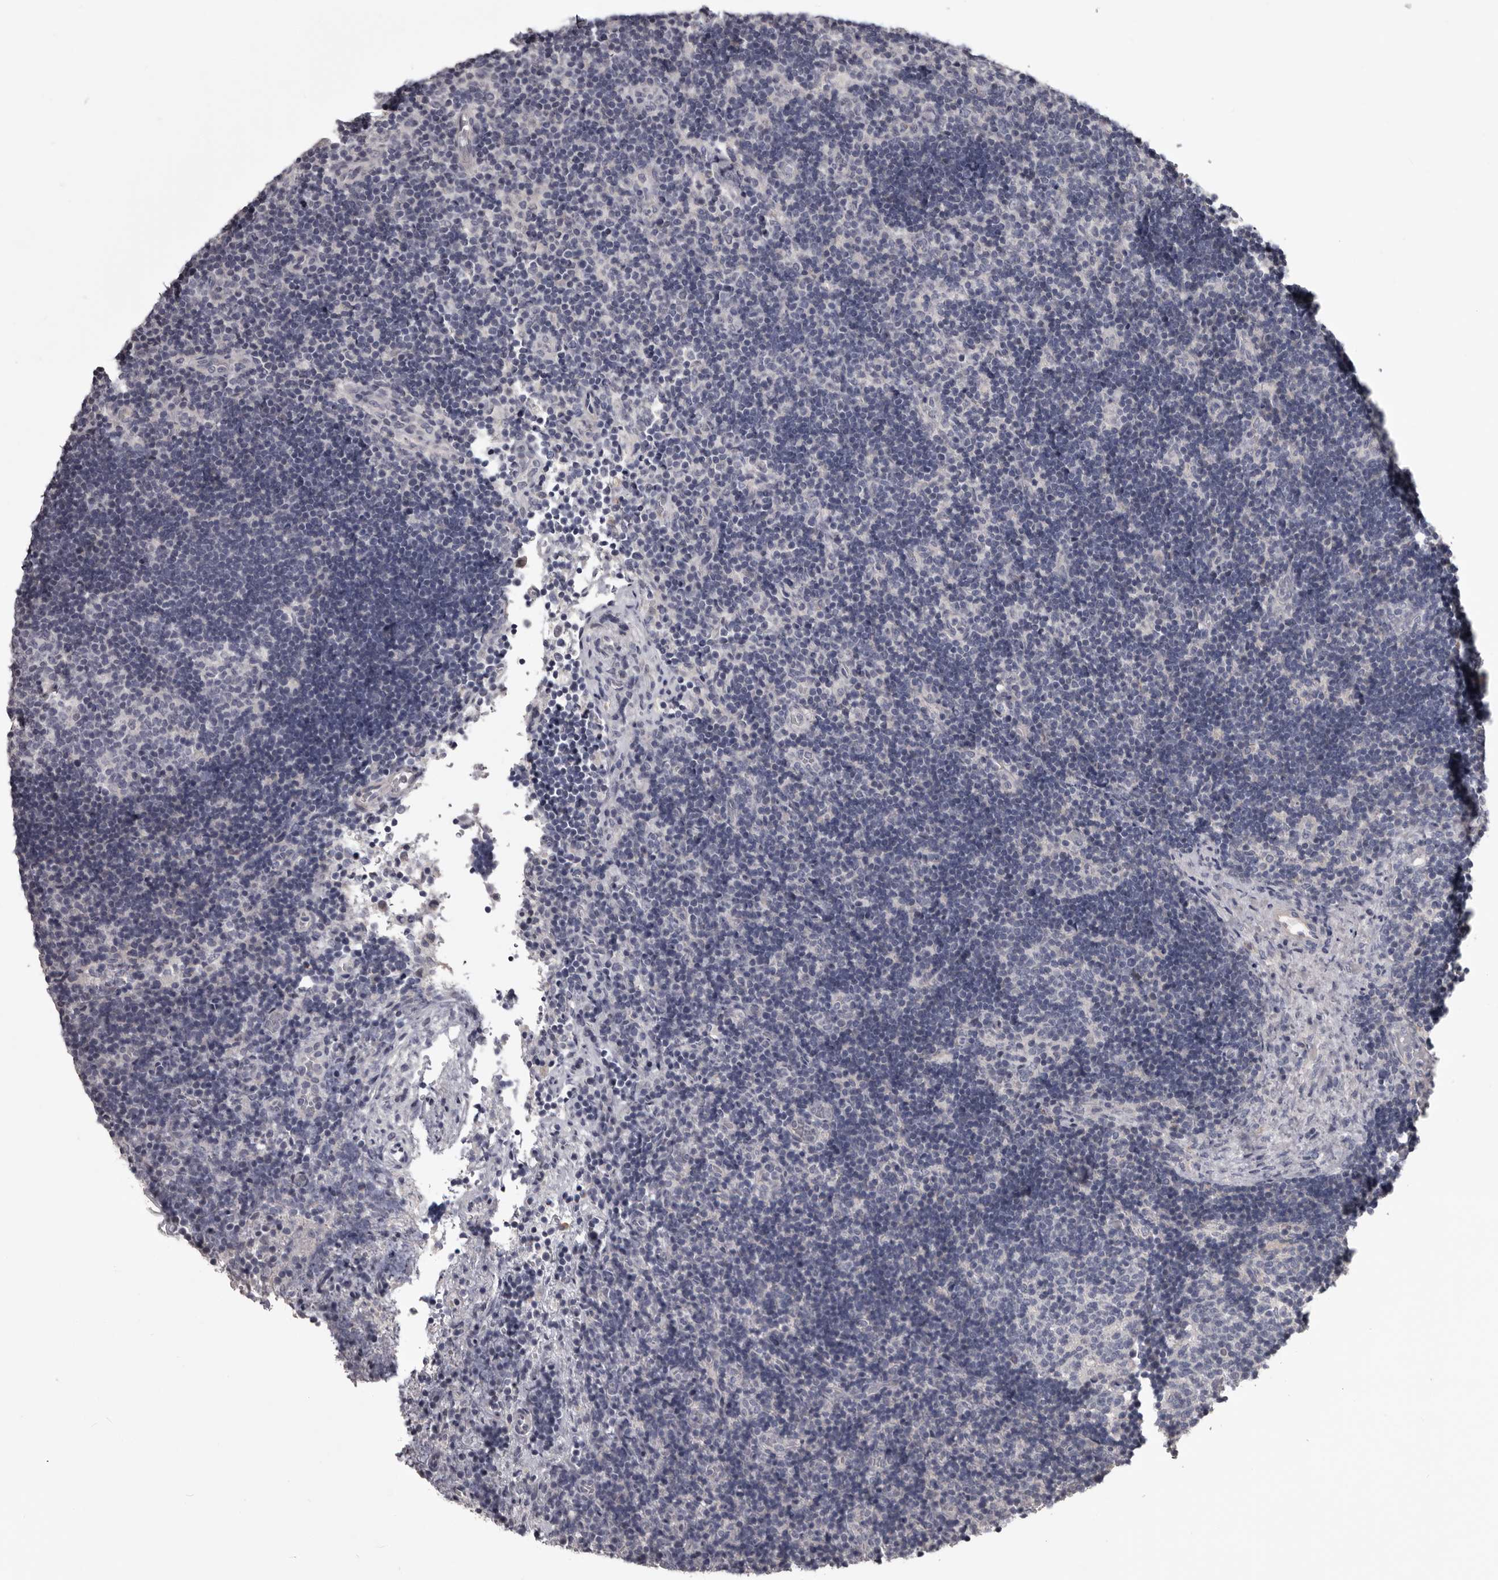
{"staining": {"intensity": "negative", "quantity": "none", "location": "none"}, "tissue": "lymph node", "cell_type": "Germinal center cells", "image_type": "normal", "snomed": [{"axis": "morphology", "description": "Normal tissue, NOS"}, {"axis": "topography", "description": "Lymph node"}], "caption": "Immunohistochemistry (IHC) micrograph of unremarkable lymph node: human lymph node stained with DAB displays no significant protein positivity in germinal center cells. Brightfield microscopy of immunohistochemistry (IHC) stained with DAB (3,3'-diaminobenzidine) (brown) and hematoxylin (blue), captured at high magnification.", "gene": "LPAR6", "patient": {"sex": "female", "age": 22}}